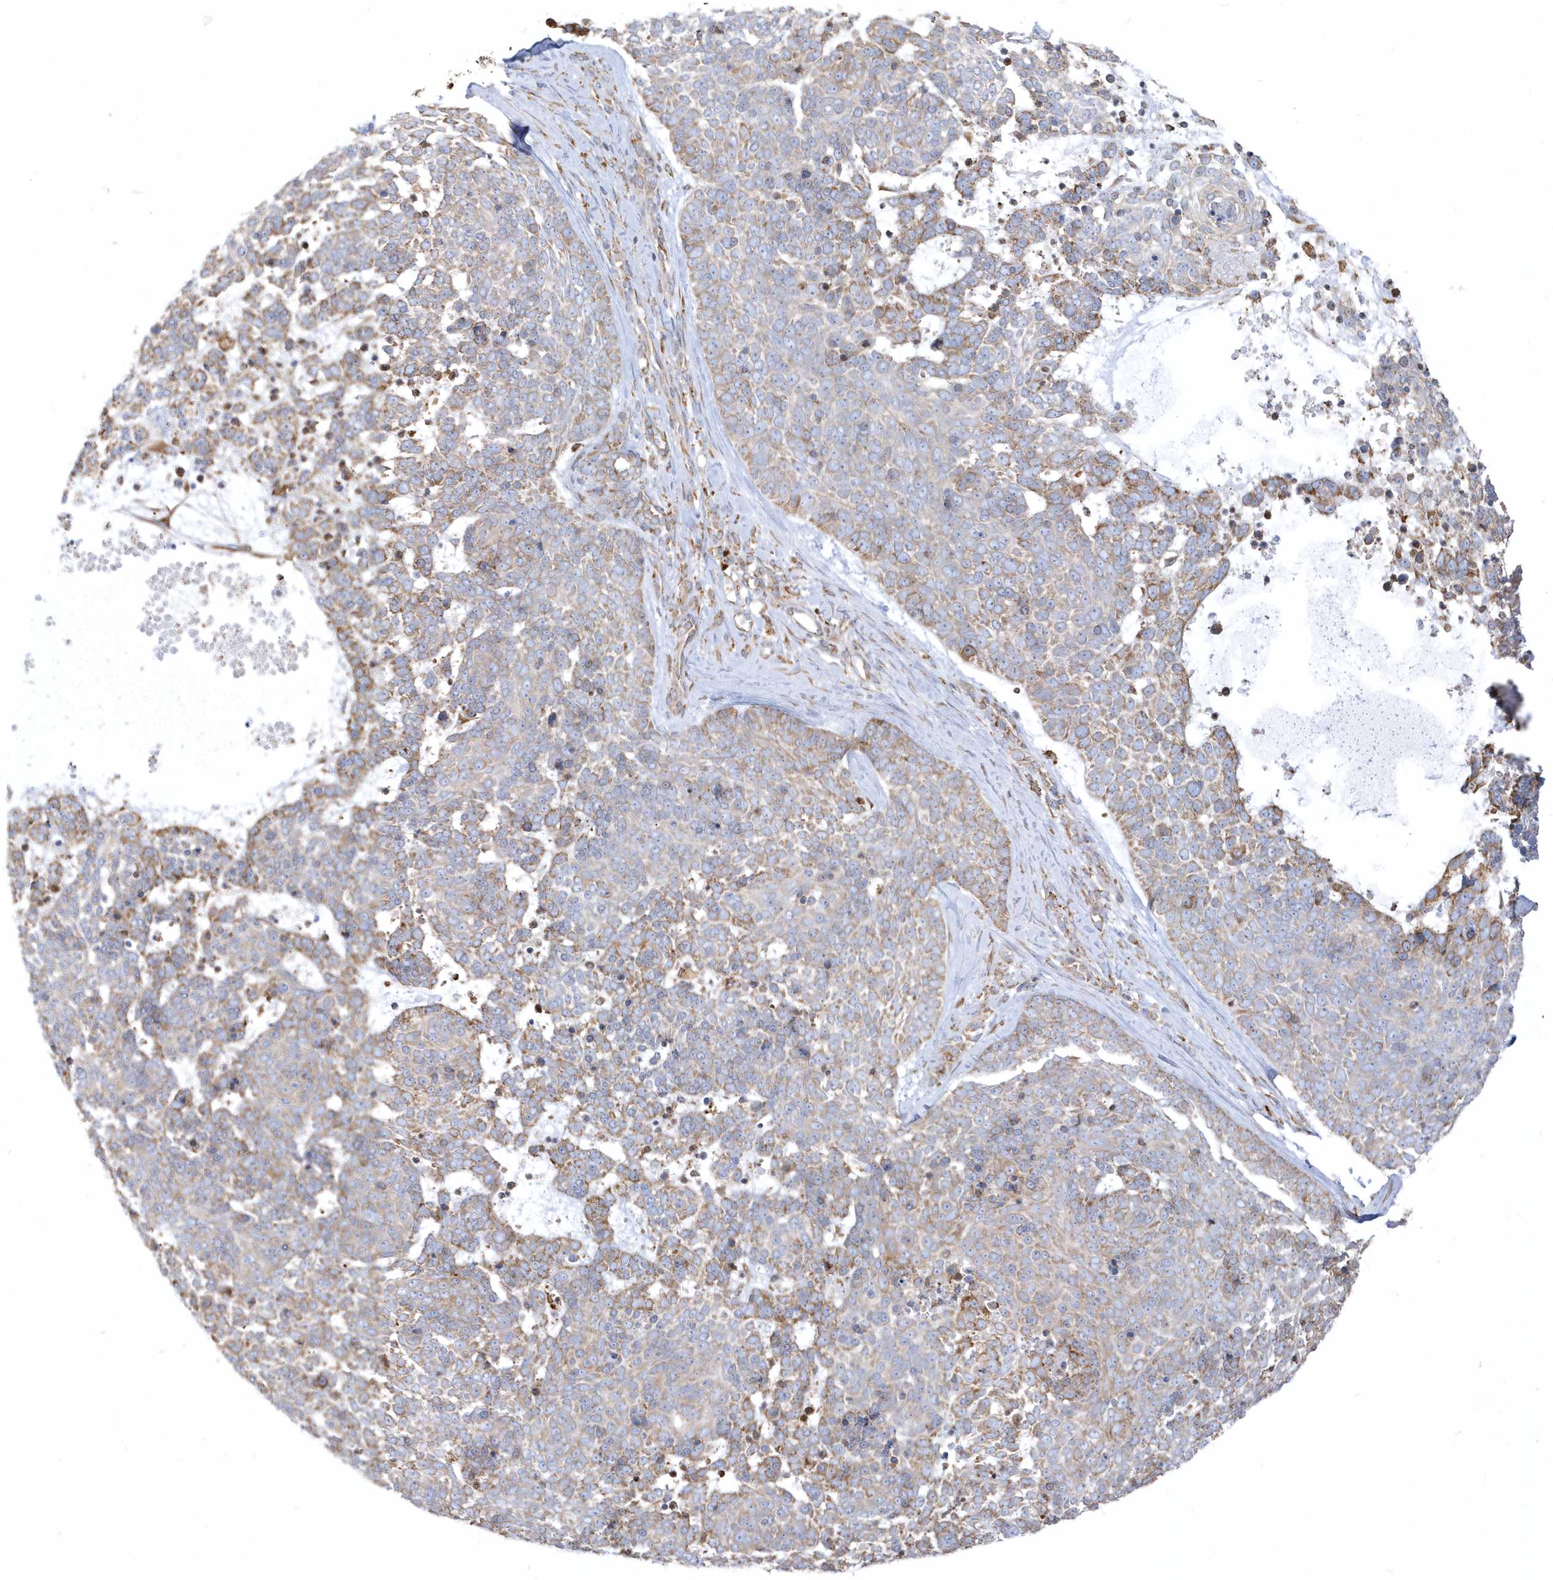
{"staining": {"intensity": "moderate", "quantity": "25%-75%", "location": "cytoplasmic/membranous"}, "tissue": "skin cancer", "cell_type": "Tumor cells", "image_type": "cancer", "snomed": [{"axis": "morphology", "description": "Basal cell carcinoma"}, {"axis": "topography", "description": "Skin"}], "caption": "High-magnification brightfield microscopy of skin cancer stained with DAB (brown) and counterstained with hematoxylin (blue). tumor cells exhibit moderate cytoplasmic/membranous expression is appreciated in about25%-75% of cells.", "gene": "PDIA6", "patient": {"sex": "female", "age": 81}}